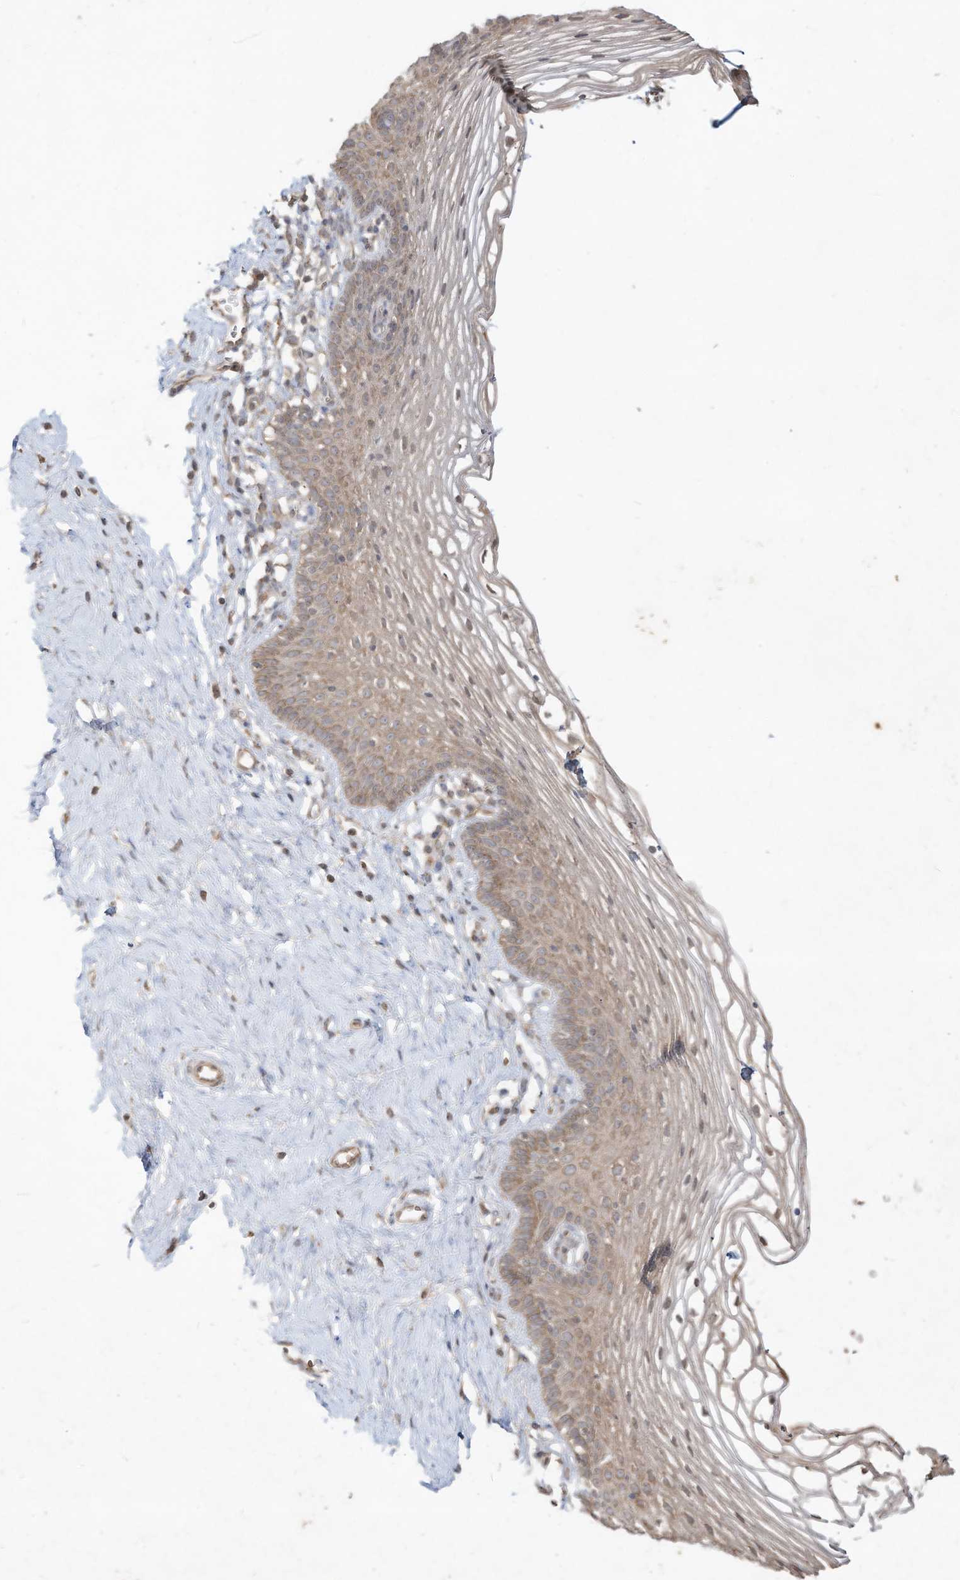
{"staining": {"intensity": "weak", "quantity": "25%-75%", "location": "cytoplasmic/membranous"}, "tissue": "vagina", "cell_type": "Squamous epithelial cells", "image_type": "normal", "snomed": [{"axis": "morphology", "description": "Normal tissue, NOS"}, {"axis": "topography", "description": "Vagina"}], "caption": "High-power microscopy captured an immunohistochemistry (IHC) image of normal vagina, revealing weak cytoplasmic/membranous staining in about 25%-75% of squamous epithelial cells.", "gene": "DYNC1I2", "patient": {"sex": "female", "age": 32}}